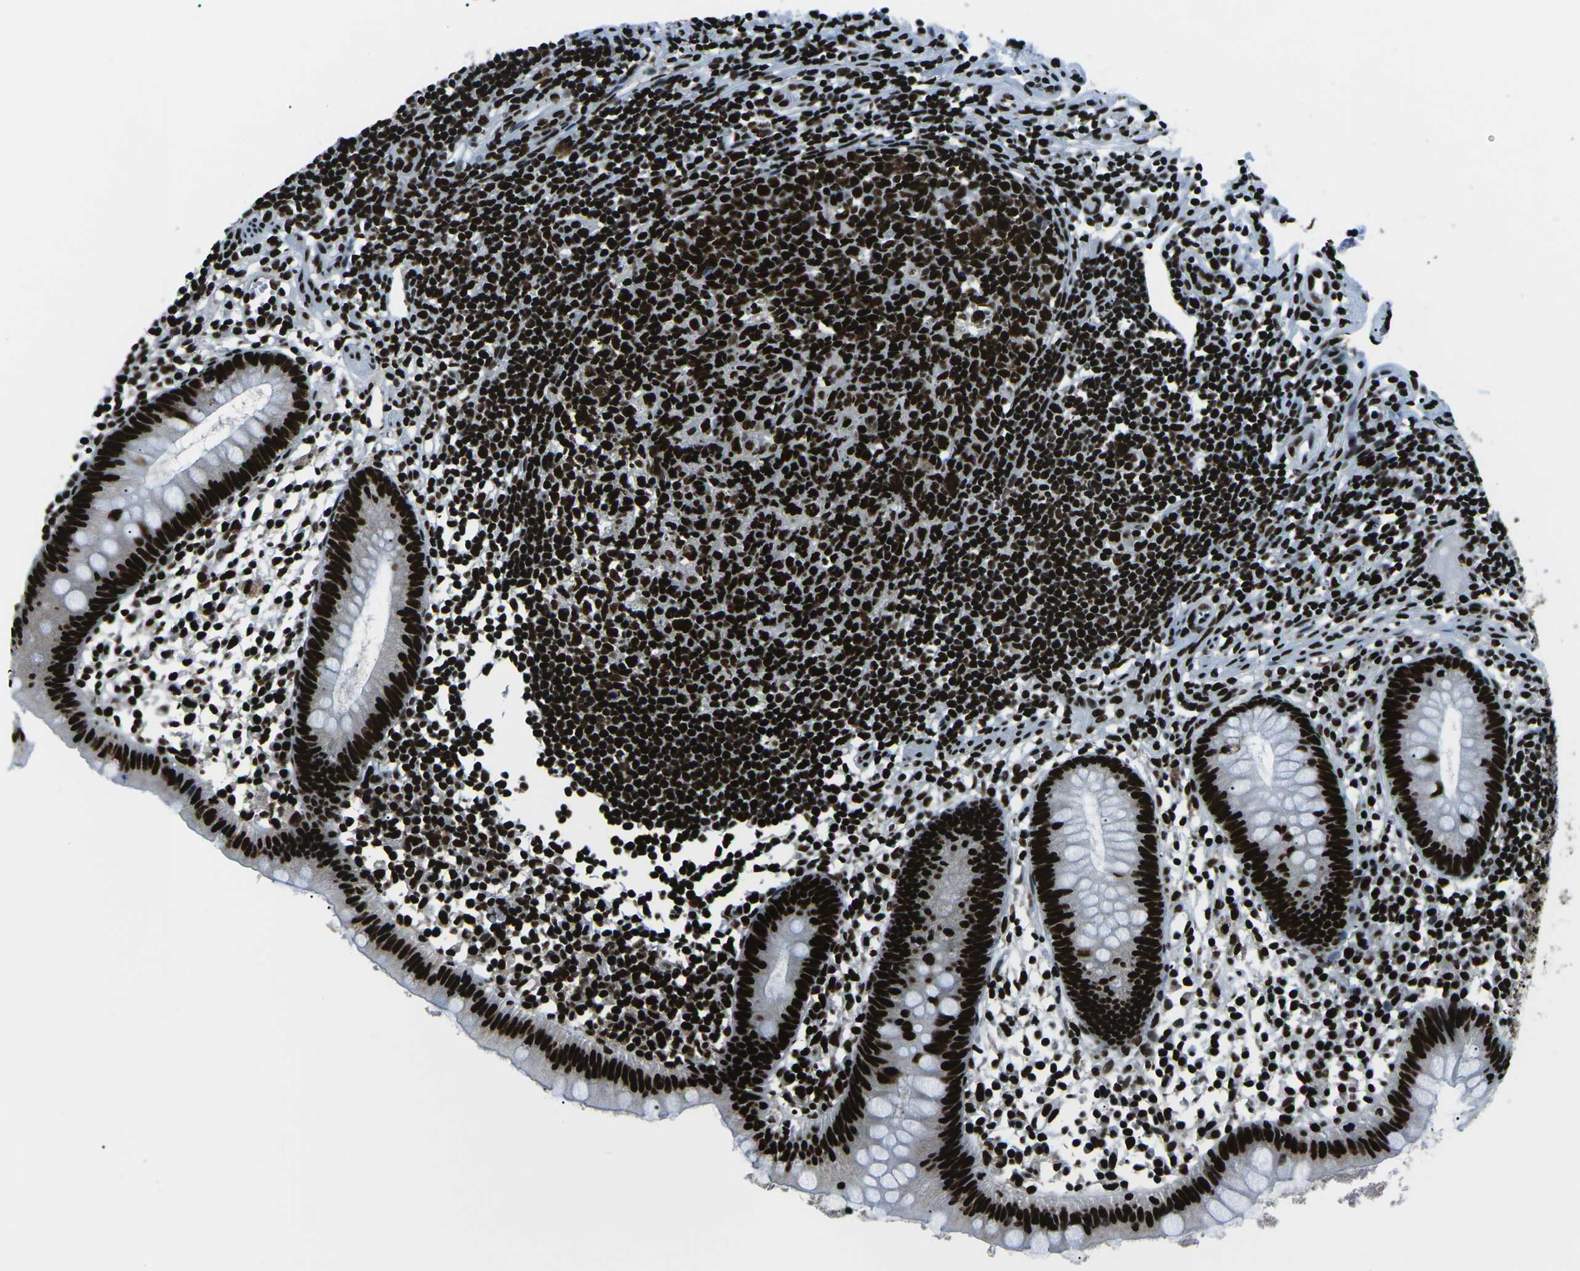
{"staining": {"intensity": "strong", "quantity": ">75%", "location": "nuclear"}, "tissue": "appendix", "cell_type": "Glandular cells", "image_type": "normal", "snomed": [{"axis": "morphology", "description": "Normal tissue, NOS"}, {"axis": "topography", "description": "Appendix"}], "caption": "High-magnification brightfield microscopy of normal appendix stained with DAB (3,3'-diaminobenzidine) (brown) and counterstained with hematoxylin (blue). glandular cells exhibit strong nuclear expression is appreciated in about>75% of cells.", "gene": "HNRNPL", "patient": {"sex": "female", "age": 20}}